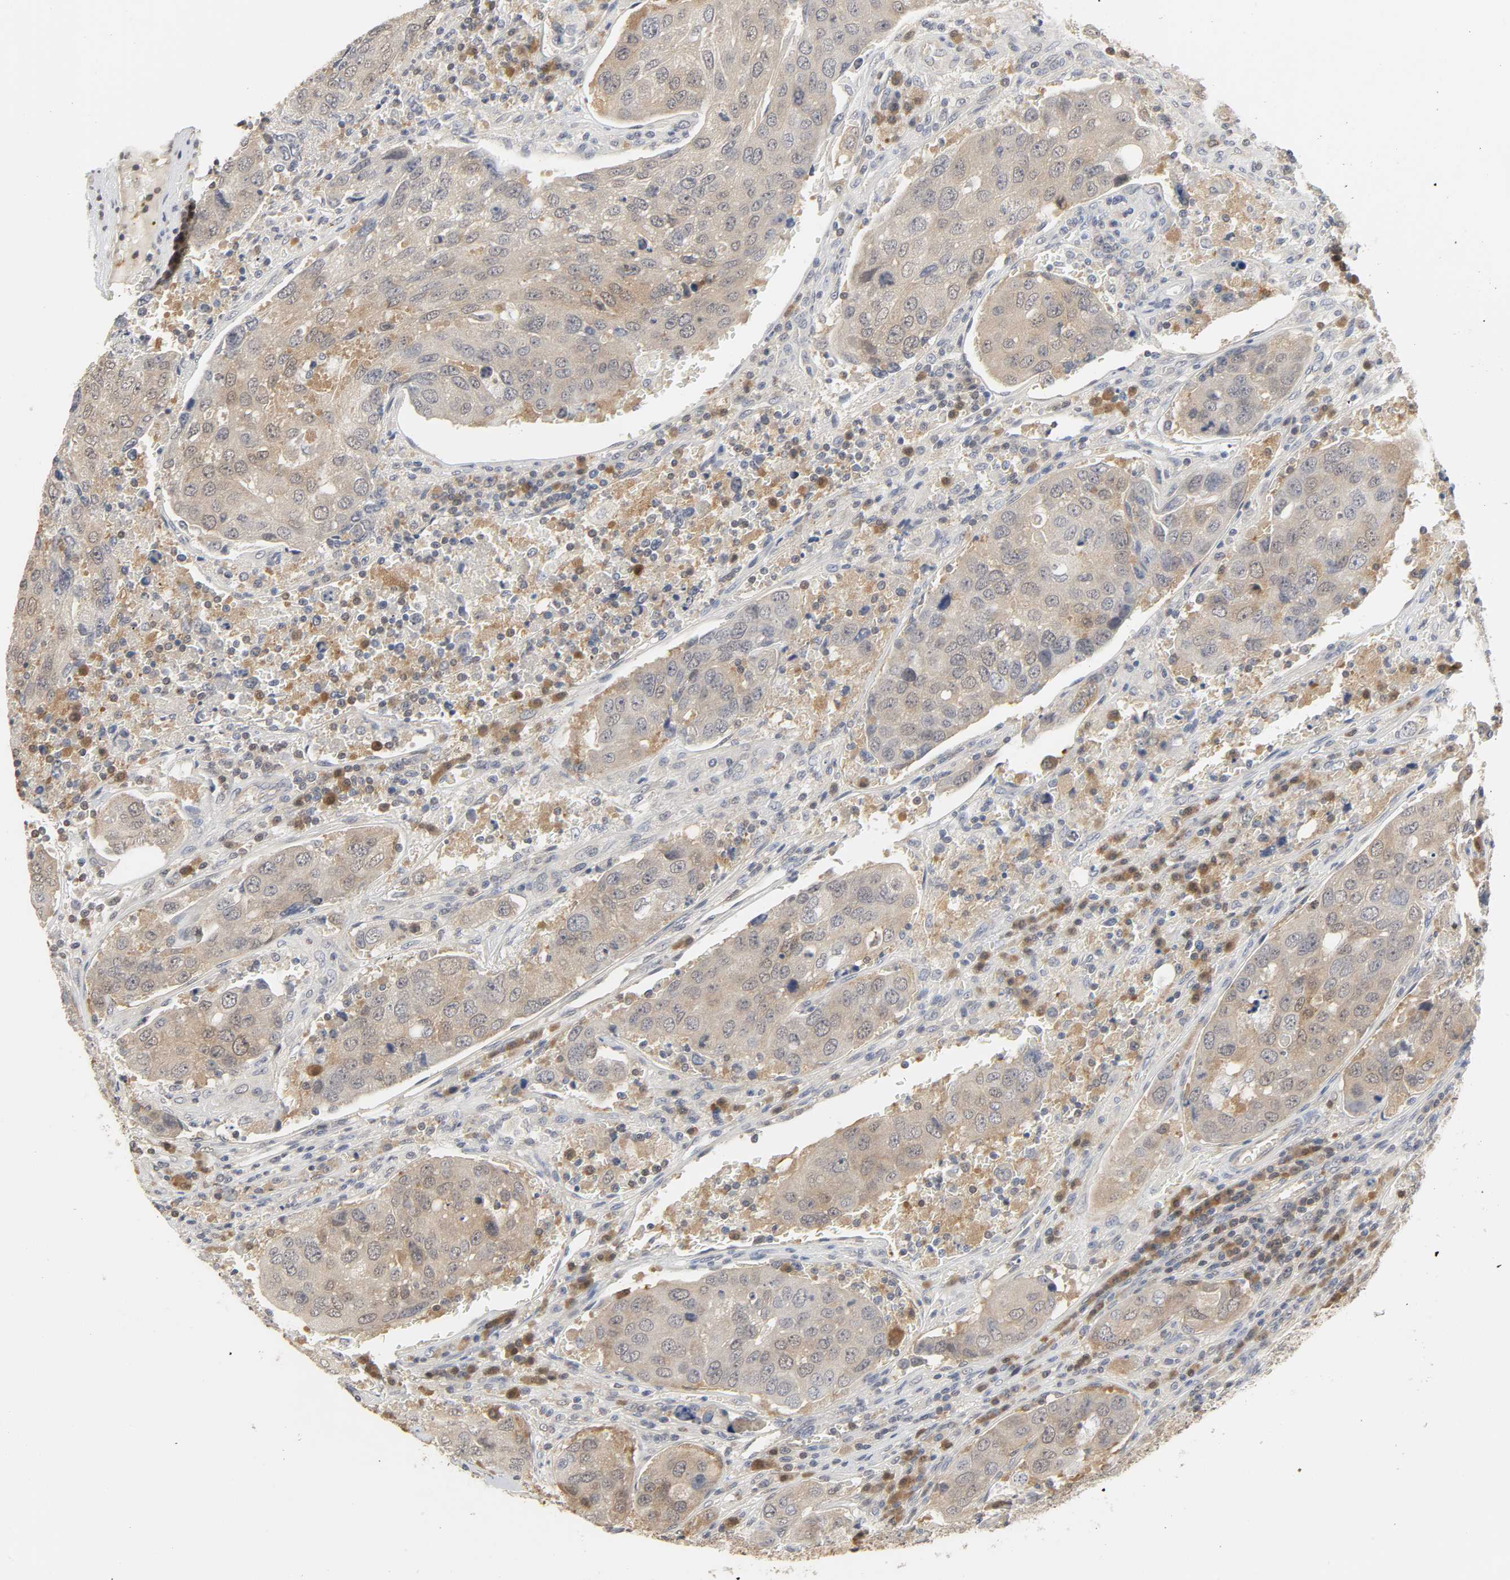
{"staining": {"intensity": "moderate", "quantity": ">75%", "location": "cytoplasmic/membranous"}, "tissue": "urothelial cancer", "cell_type": "Tumor cells", "image_type": "cancer", "snomed": [{"axis": "morphology", "description": "Urothelial carcinoma, High grade"}, {"axis": "topography", "description": "Lymph node"}, {"axis": "topography", "description": "Urinary bladder"}], "caption": "IHC of human high-grade urothelial carcinoma displays medium levels of moderate cytoplasmic/membranous expression in about >75% of tumor cells. Immunohistochemistry (ihc) stains the protein of interest in brown and the nuclei are stained blue.", "gene": "MIF", "patient": {"sex": "male", "age": 51}}